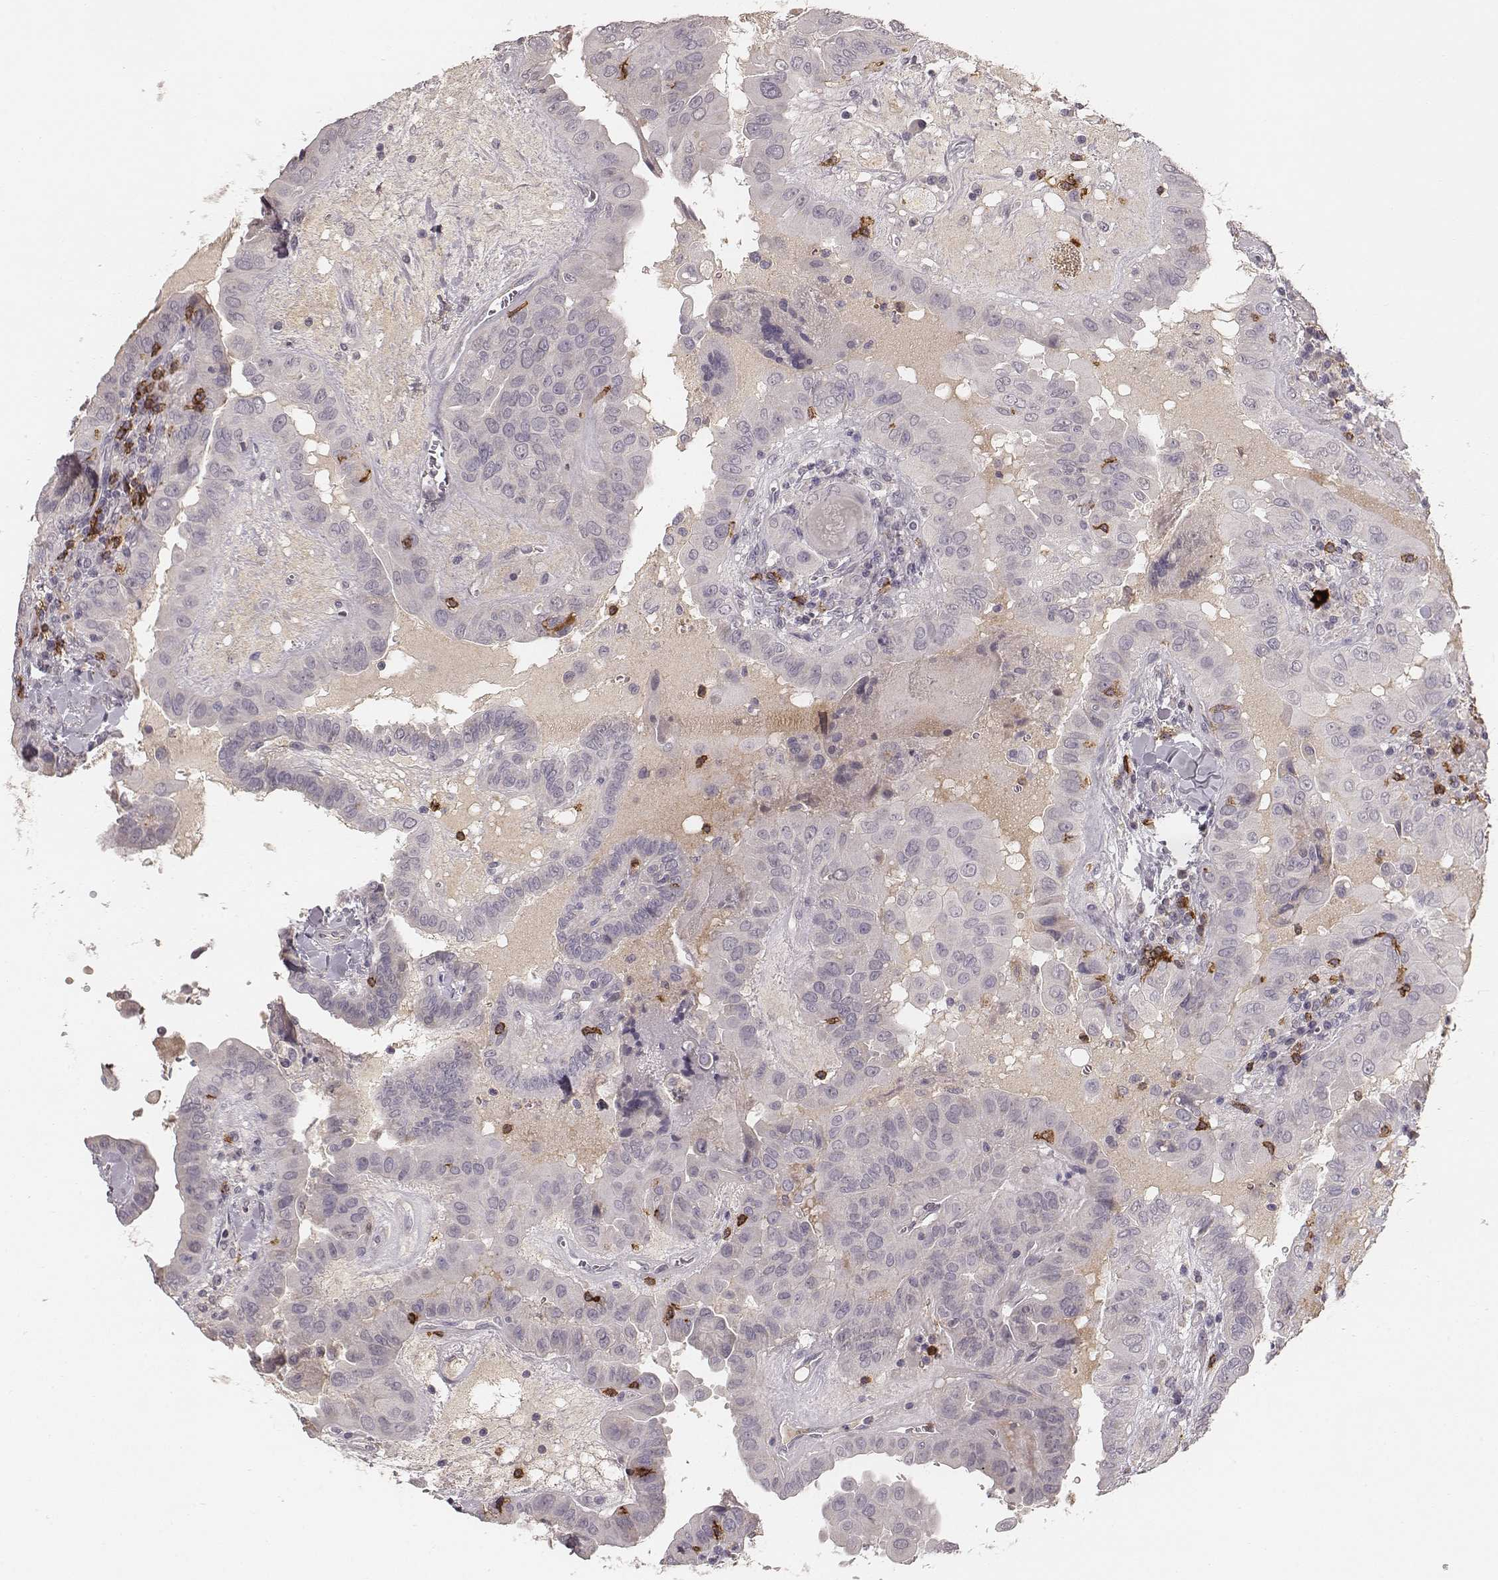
{"staining": {"intensity": "negative", "quantity": "none", "location": "none"}, "tissue": "thyroid cancer", "cell_type": "Tumor cells", "image_type": "cancer", "snomed": [{"axis": "morphology", "description": "Papillary adenocarcinoma, NOS"}, {"axis": "topography", "description": "Thyroid gland"}], "caption": "Thyroid cancer (papillary adenocarcinoma) was stained to show a protein in brown. There is no significant positivity in tumor cells.", "gene": "CD8A", "patient": {"sex": "female", "age": 37}}